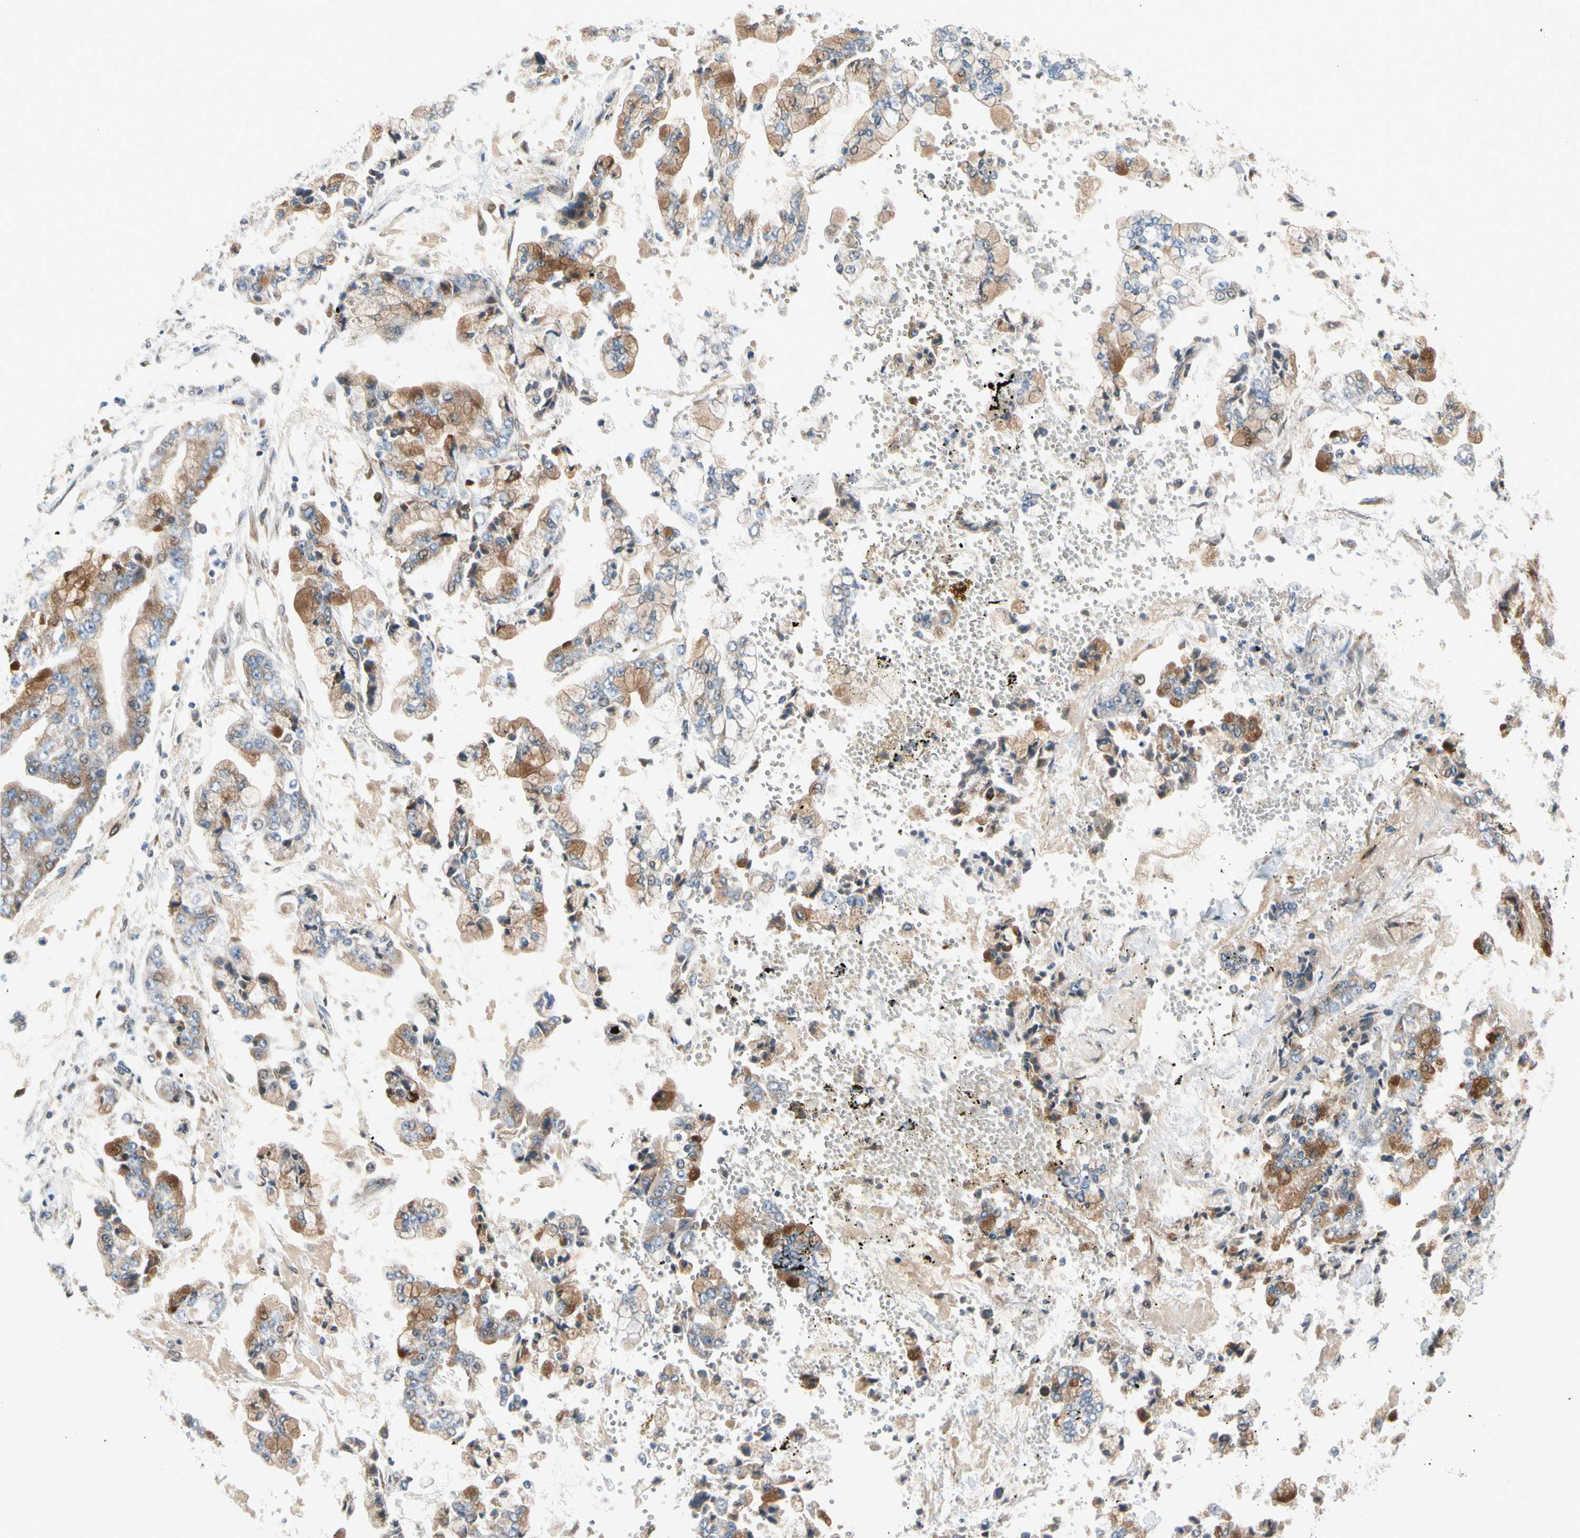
{"staining": {"intensity": "moderate", "quantity": "25%-75%", "location": "cytoplasmic/membranous"}, "tissue": "stomach cancer", "cell_type": "Tumor cells", "image_type": "cancer", "snomed": [{"axis": "morphology", "description": "Adenocarcinoma, NOS"}, {"axis": "topography", "description": "Stomach"}], "caption": "The immunohistochemical stain labels moderate cytoplasmic/membranous staining in tumor cells of adenocarcinoma (stomach) tissue.", "gene": "NPHP3", "patient": {"sex": "male", "age": 76}}